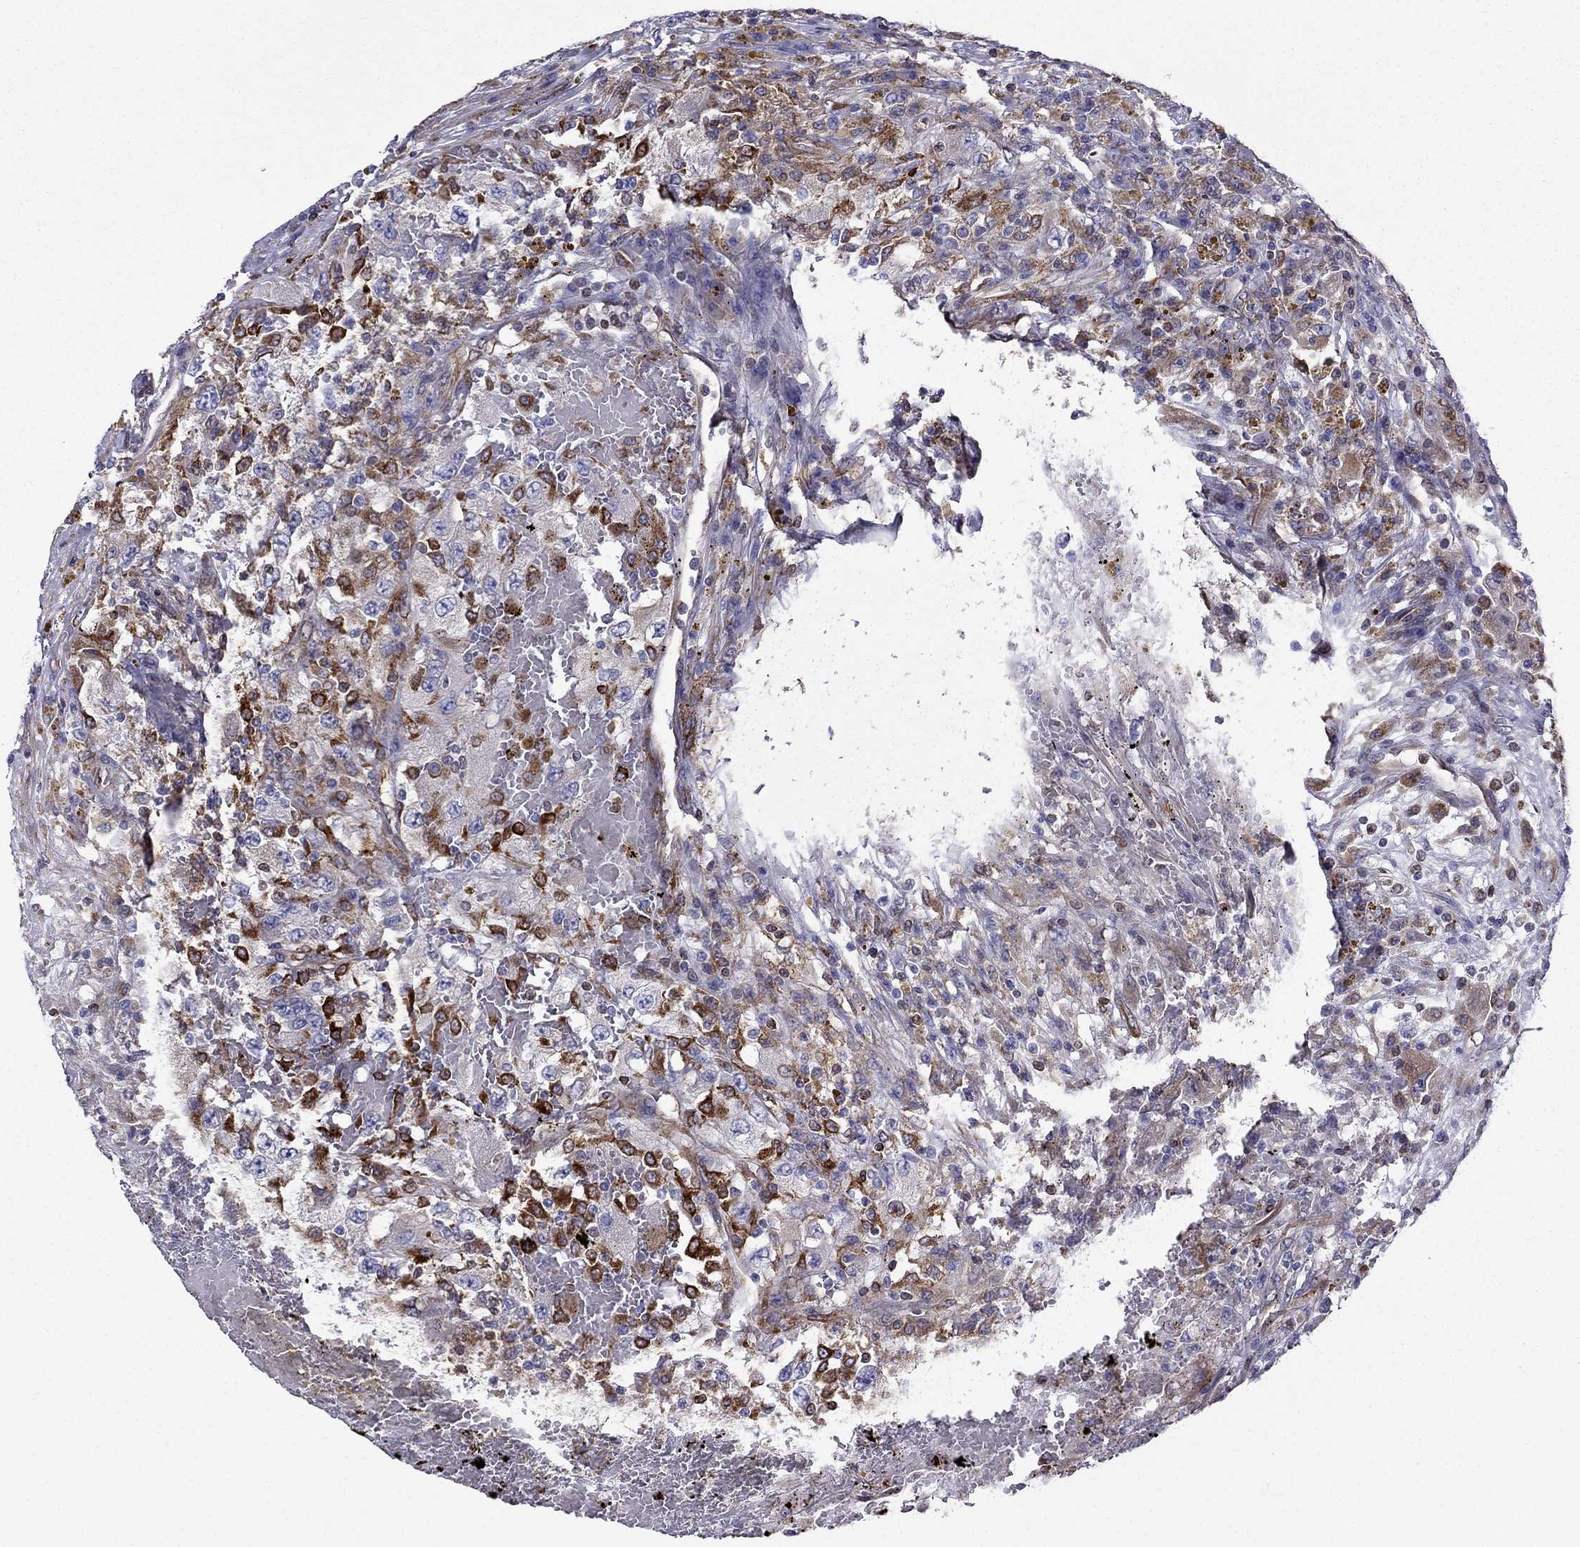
{"staining": {"intensity": "strong", "quantity": "25%-75%", "location": "cytoplasmic/membranous"}, "tissue": "renal cancer", "cell_type": "Tumor cells", "image_type": "cancer", "snomed": [{"axis": "morphology", "description": "Adenocarcinoma, NOS"}, {"axis": "topography", "description": "Kidney"}], "caption": "An image showing strong cytoplasmic/membranous positivity in approximately 25%-75% of tumor cells in renal cancer, as visualized by brown immunohistochemical staining.", "gene": "GNAL", "patient": {"sex": "female", "age": 67}}